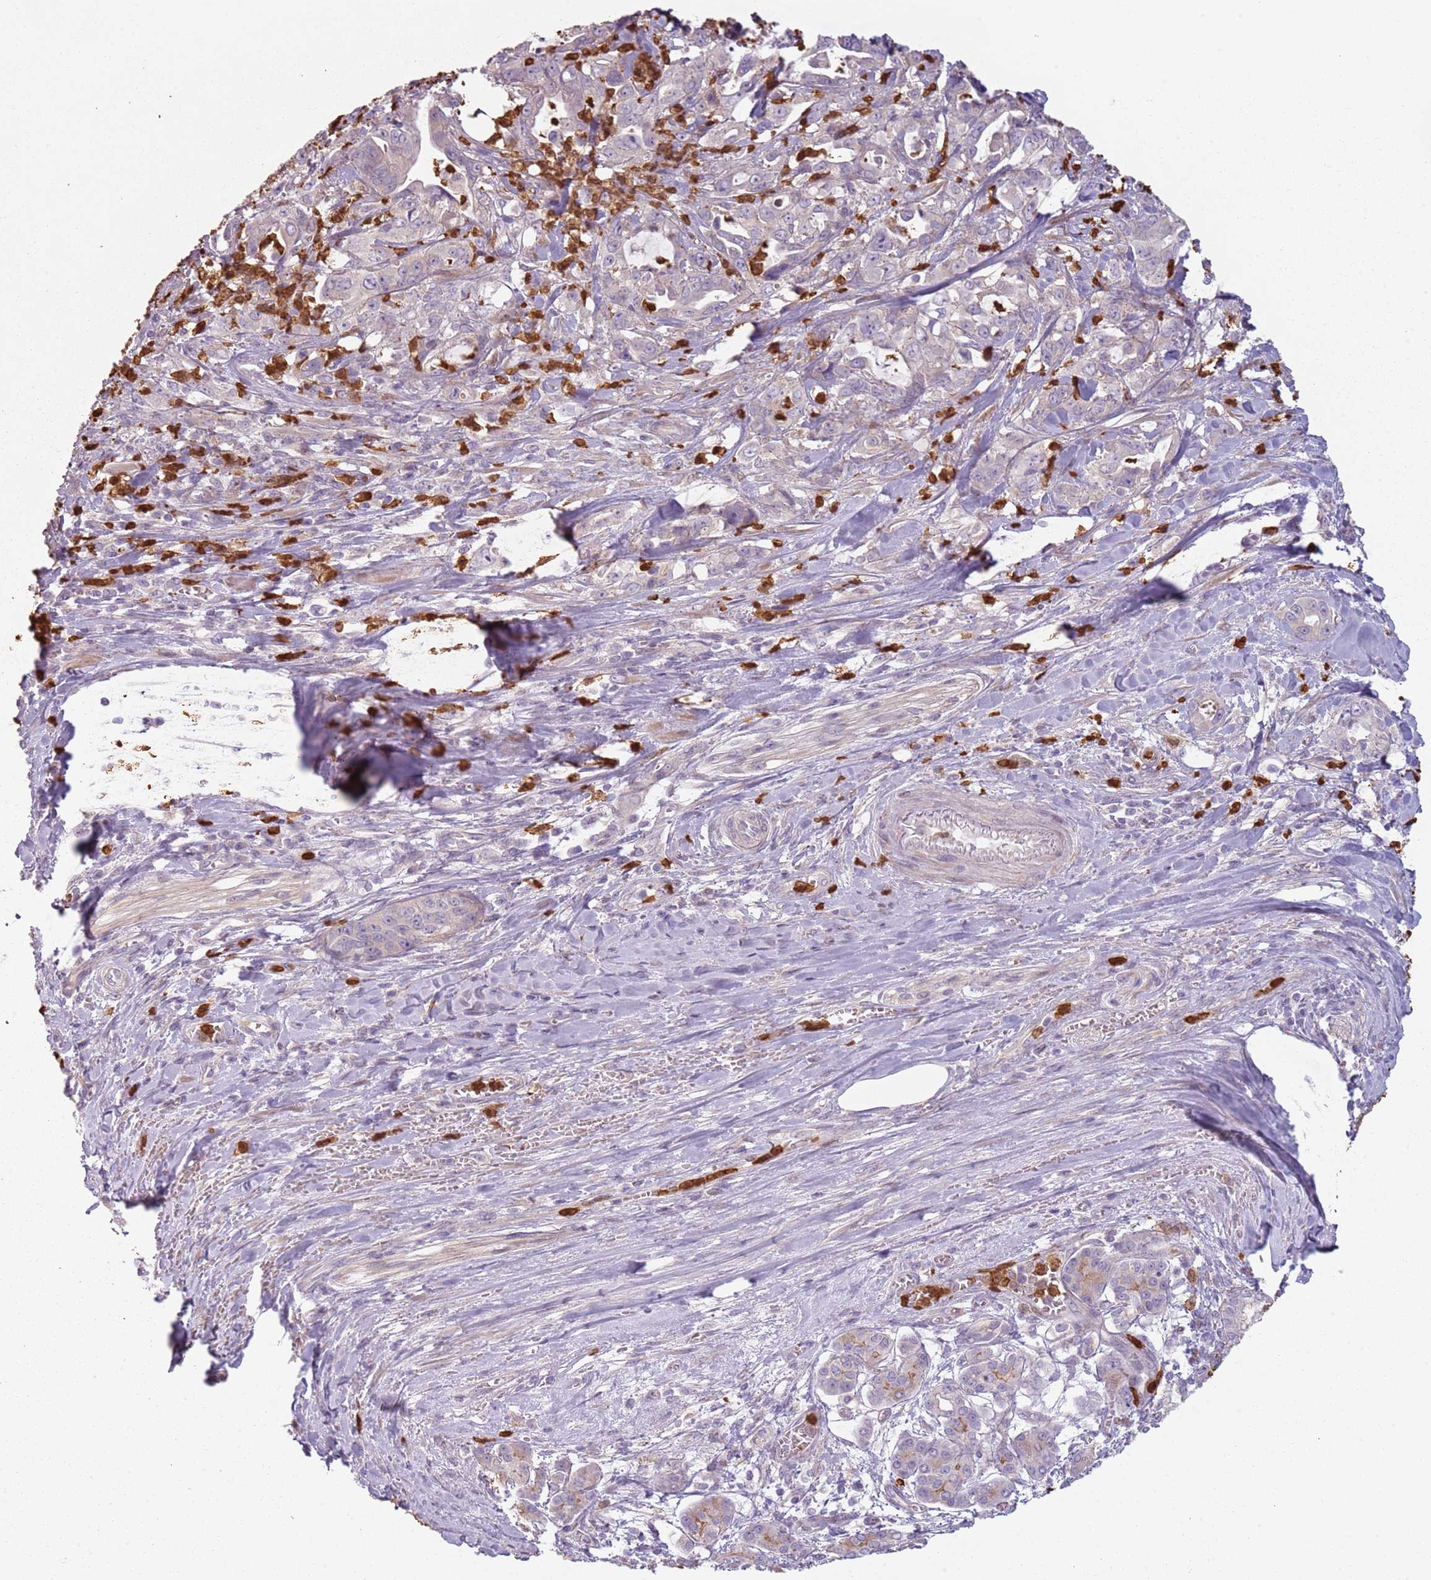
{"staining": {"intensity": "negative", "quantity": "none", "location": "none"}, "tissue": "pancreatic cancer", "cell_type": "Tumor cells", "image_type": "cancer", "snomed": [{"axis": "morphology", "description": "Adenocarcinoma, NOS"}, {"axis": "topography", "description": "Pancreas"}], "caption": "This is an IHC image of human pancreatic cancer (adenocarcinoma). There is no staining in tumor cells.", "gene": "SPAG4", "patient": {"sex": "female", "age": 61}}